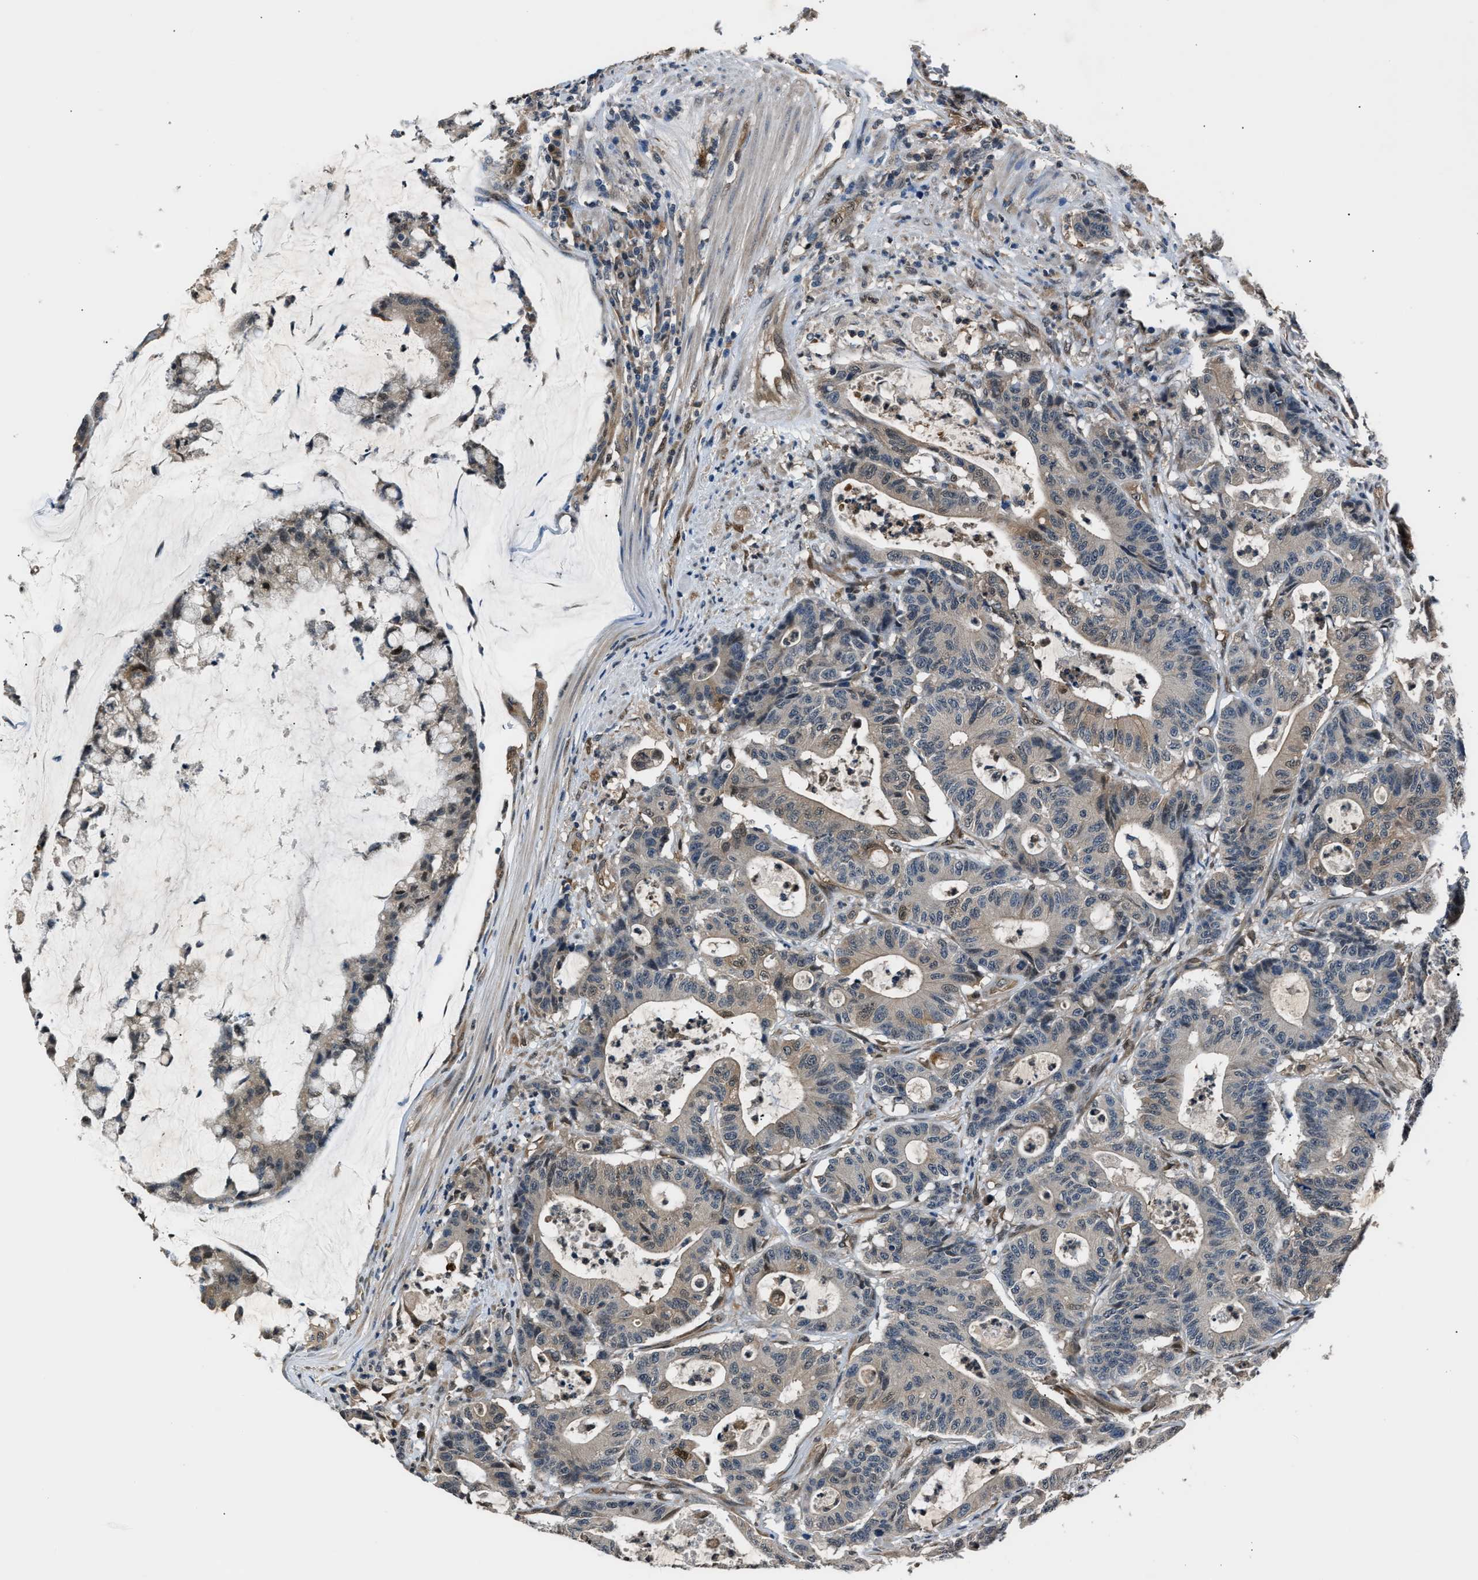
{"staining": {"intensity": "weak", "quantity": "25%-75%", "location": "cytoplasmic/membranous"}, "tissue": "colorectal cancer", "cell_type": "Tumor cells", "image_type": "cancer", "snomed": [{"axis": "morphology", "description": "Adenocarcinoma, NOS"}, {"axis": "topography", "description": "Colon"}], "caption": "IHC image of human colorectal cancer stained for a protein (brown), which exhibits low levels of weak cytoplasmic/membranous staining in about 25%-75% of tumor cells.", "gene": "TP53I3", "patient": {"sex": "female", "age": 84}}